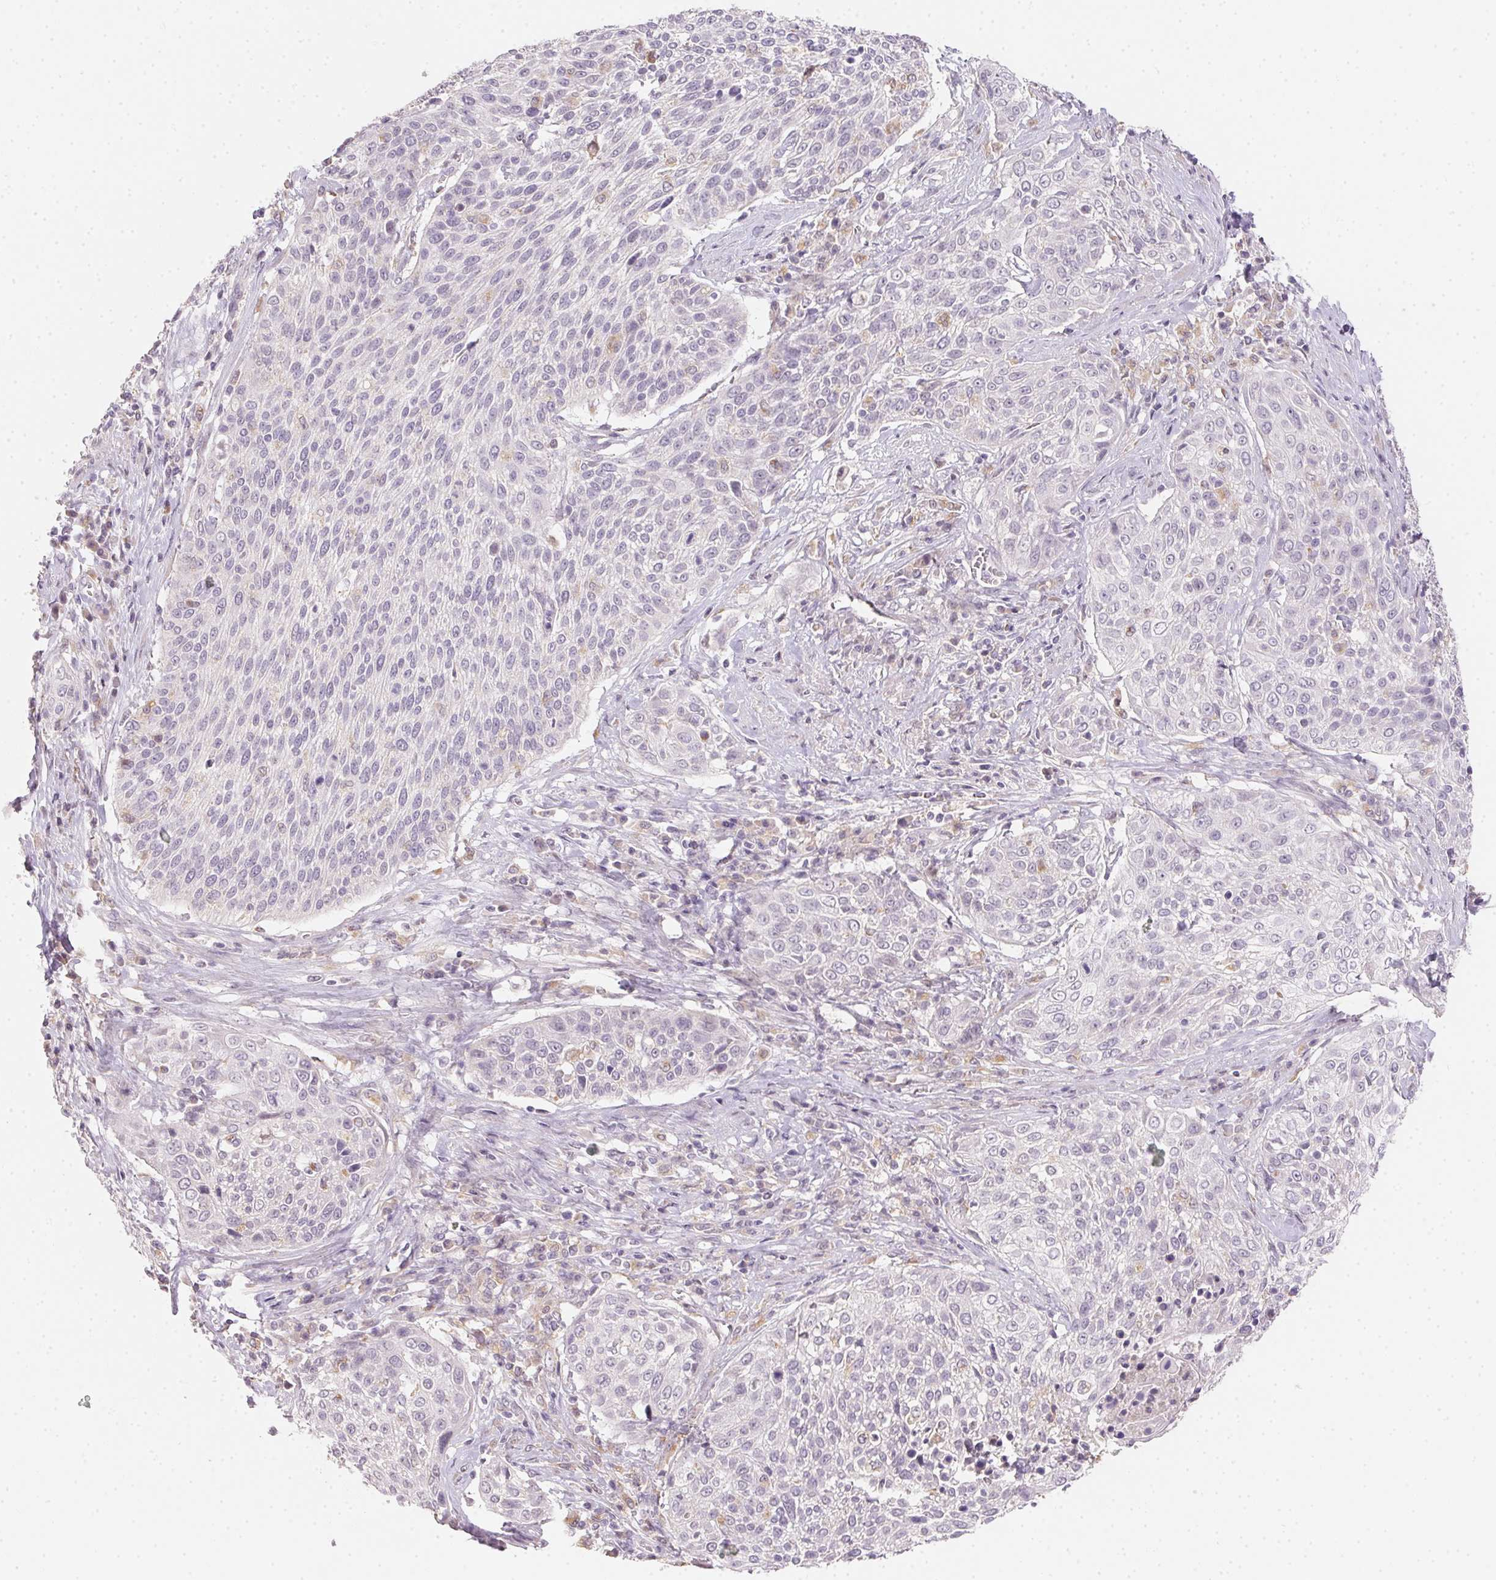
{"staining": {"intensity": "negative", "quantity": "none", "location": "none"}, "tissue": "cervical cancer", "cell_type": "Tumor cells", "image_type": "cancer", "snomed": [{"axis": "morphology", "description": "Squamous cell carcinoma, NOS"}, {"axis": "topography", "description": "Cervix"}], "caption": "There is no significant expression in tumor cells of cervical squamous cell carcinoma.", "gene": "SLC6A18", "patient": {"sex": "female", "age": 31}}